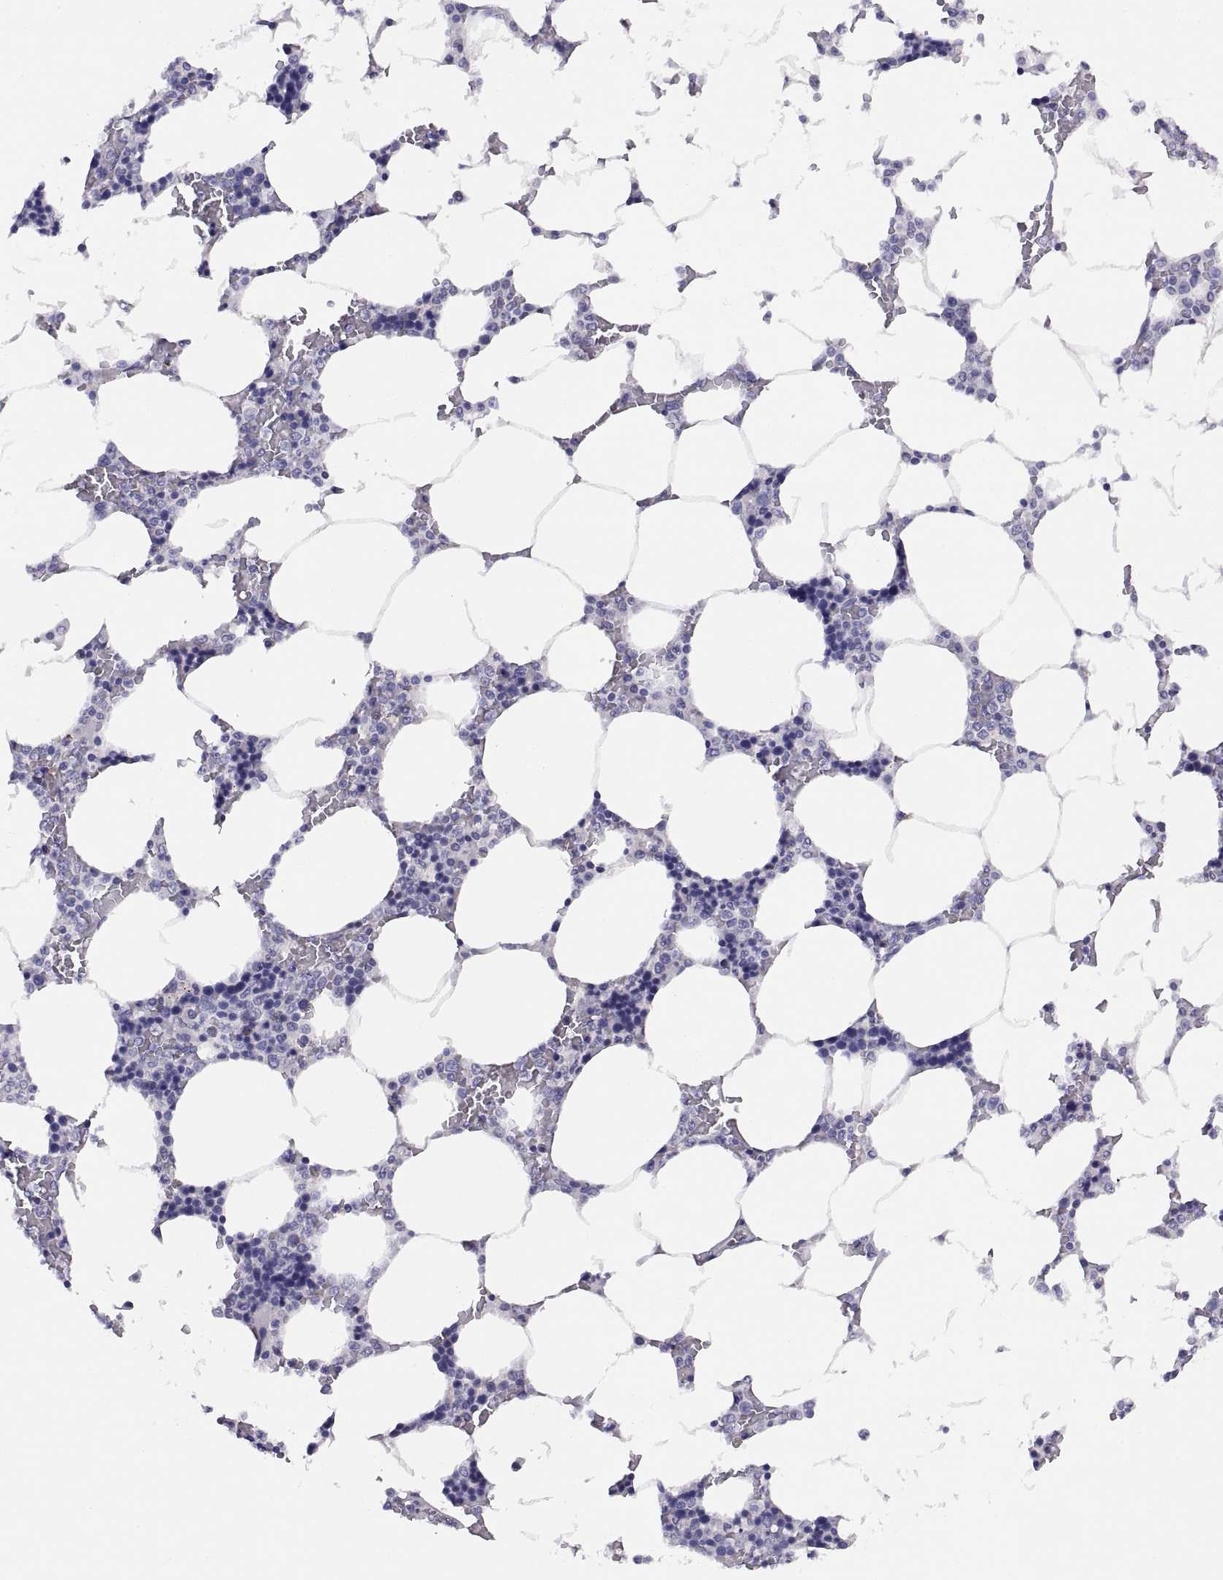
{"staining": {"intensity": "negative", "quantity": "none", "location": "none"}, "tissue": "bone marrow", "cell_type": "Hematopoietic cells", "image_type": "normal", "snomed": [{"axis": "morphology", "description": "Normal tissue, NOS"}, {"axis": "topography", "description": "Bone marrow"}], "caption": "Hematopoietic cells show no significant protein positivity in benign bone marrow.", "gene": "STRC", "patient": {"sex": "male", "age": 63}}